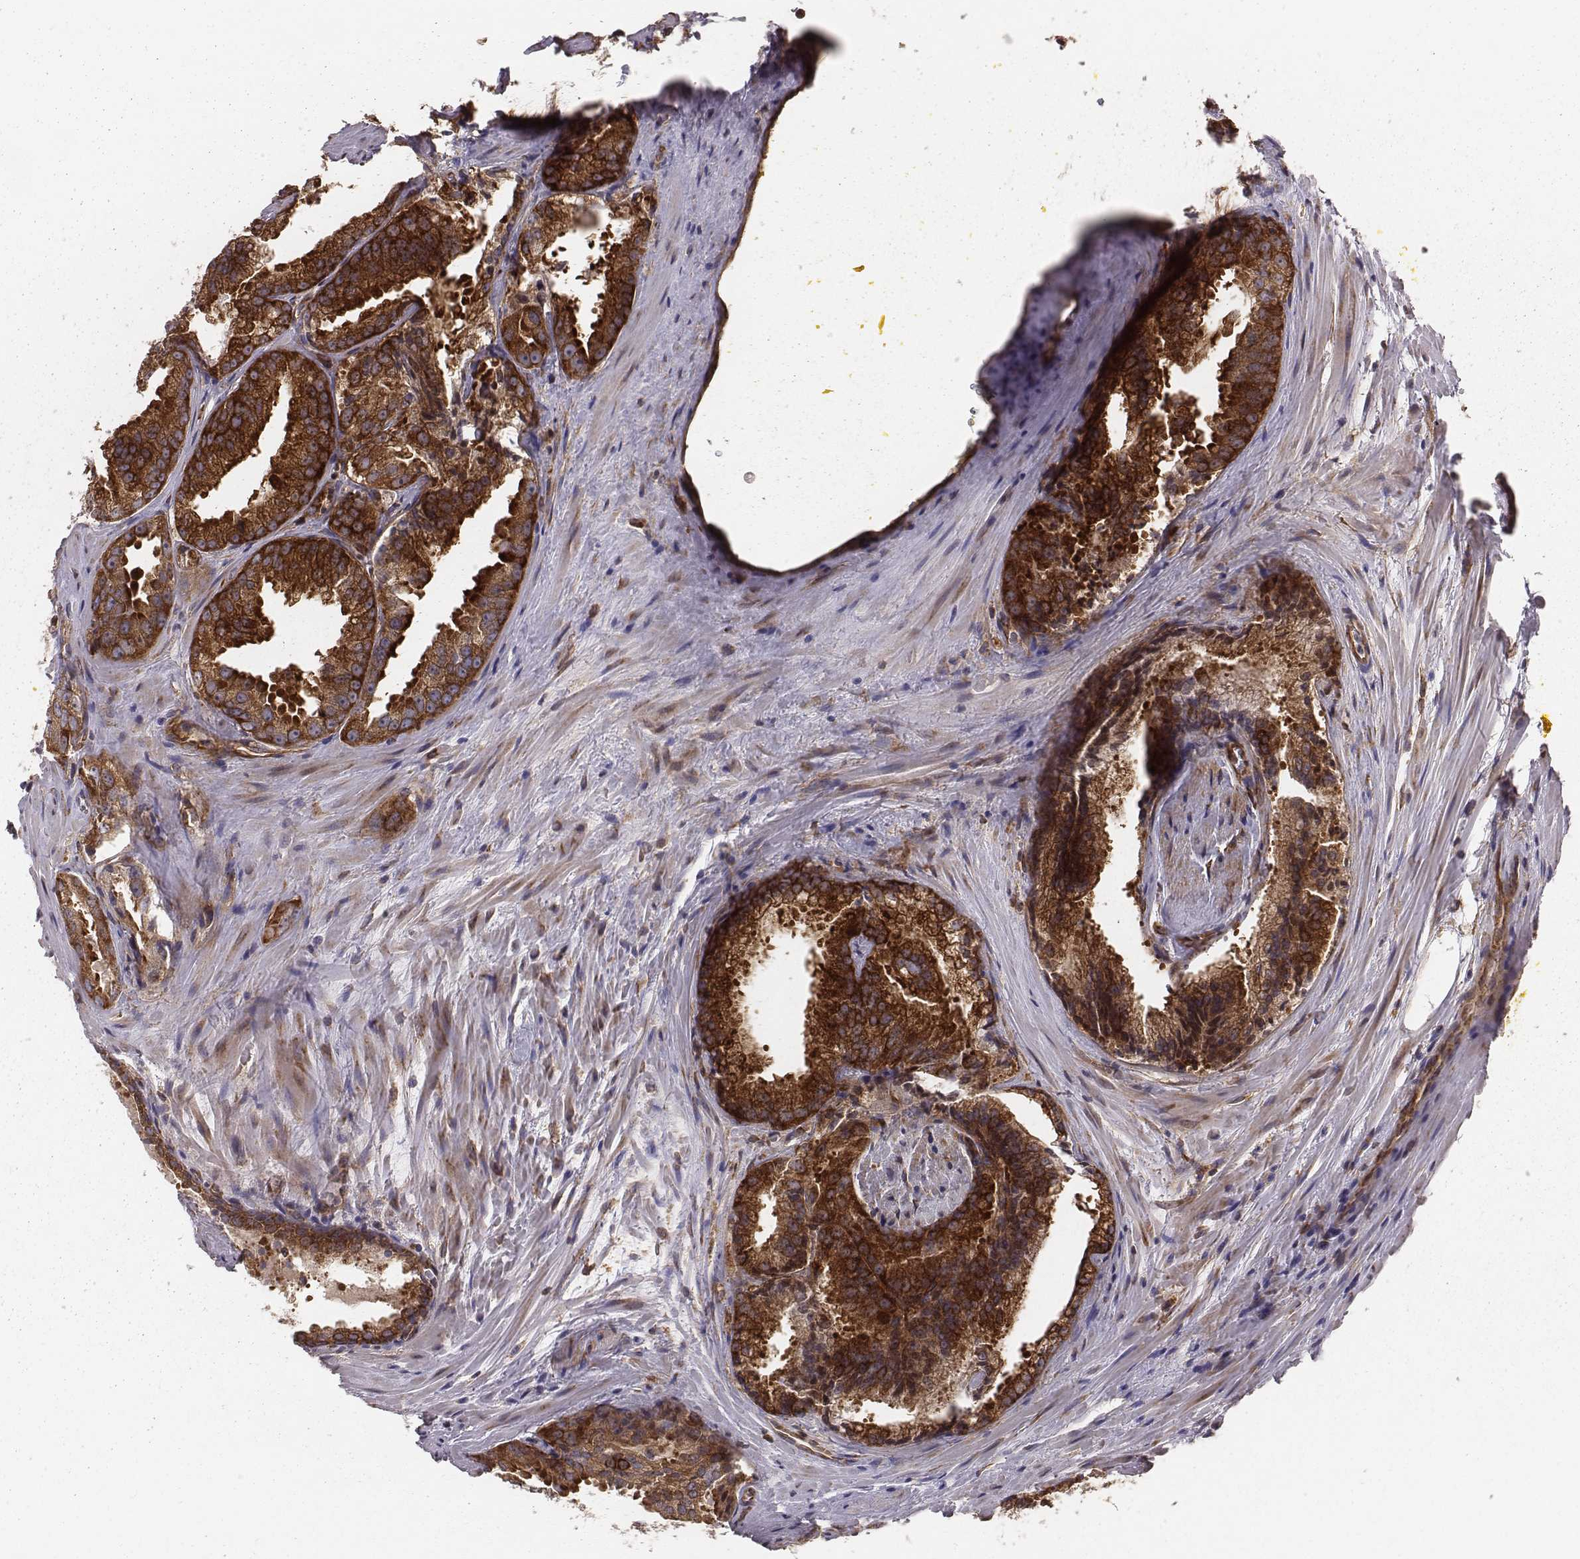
{"staining": {"intensity": "strong", "quantity": ">75%", "location": "cytoplasmic/membranous"}, "tissue": "prostate cancer", "cell_type": "Tumor cells", "image_type": "cancer", "snomed": [{"axis": "morphology", "description": "Adenocarcinoma, NOS"}, {"axis": "morphology", "description": "Adenocarcinoma, High grade"}, {"axis": "topography", "description": "Prostate"}], "caption": "Immunohistochemical staining of adenocarcinoma (high-grade) (prostate) demonstrates high levels of strong cytoplasmic/membranous protein positivity in about >75% of tumor cells.", "gene": "TXLNA", "patient": {"sex": "male", "age": 70}}